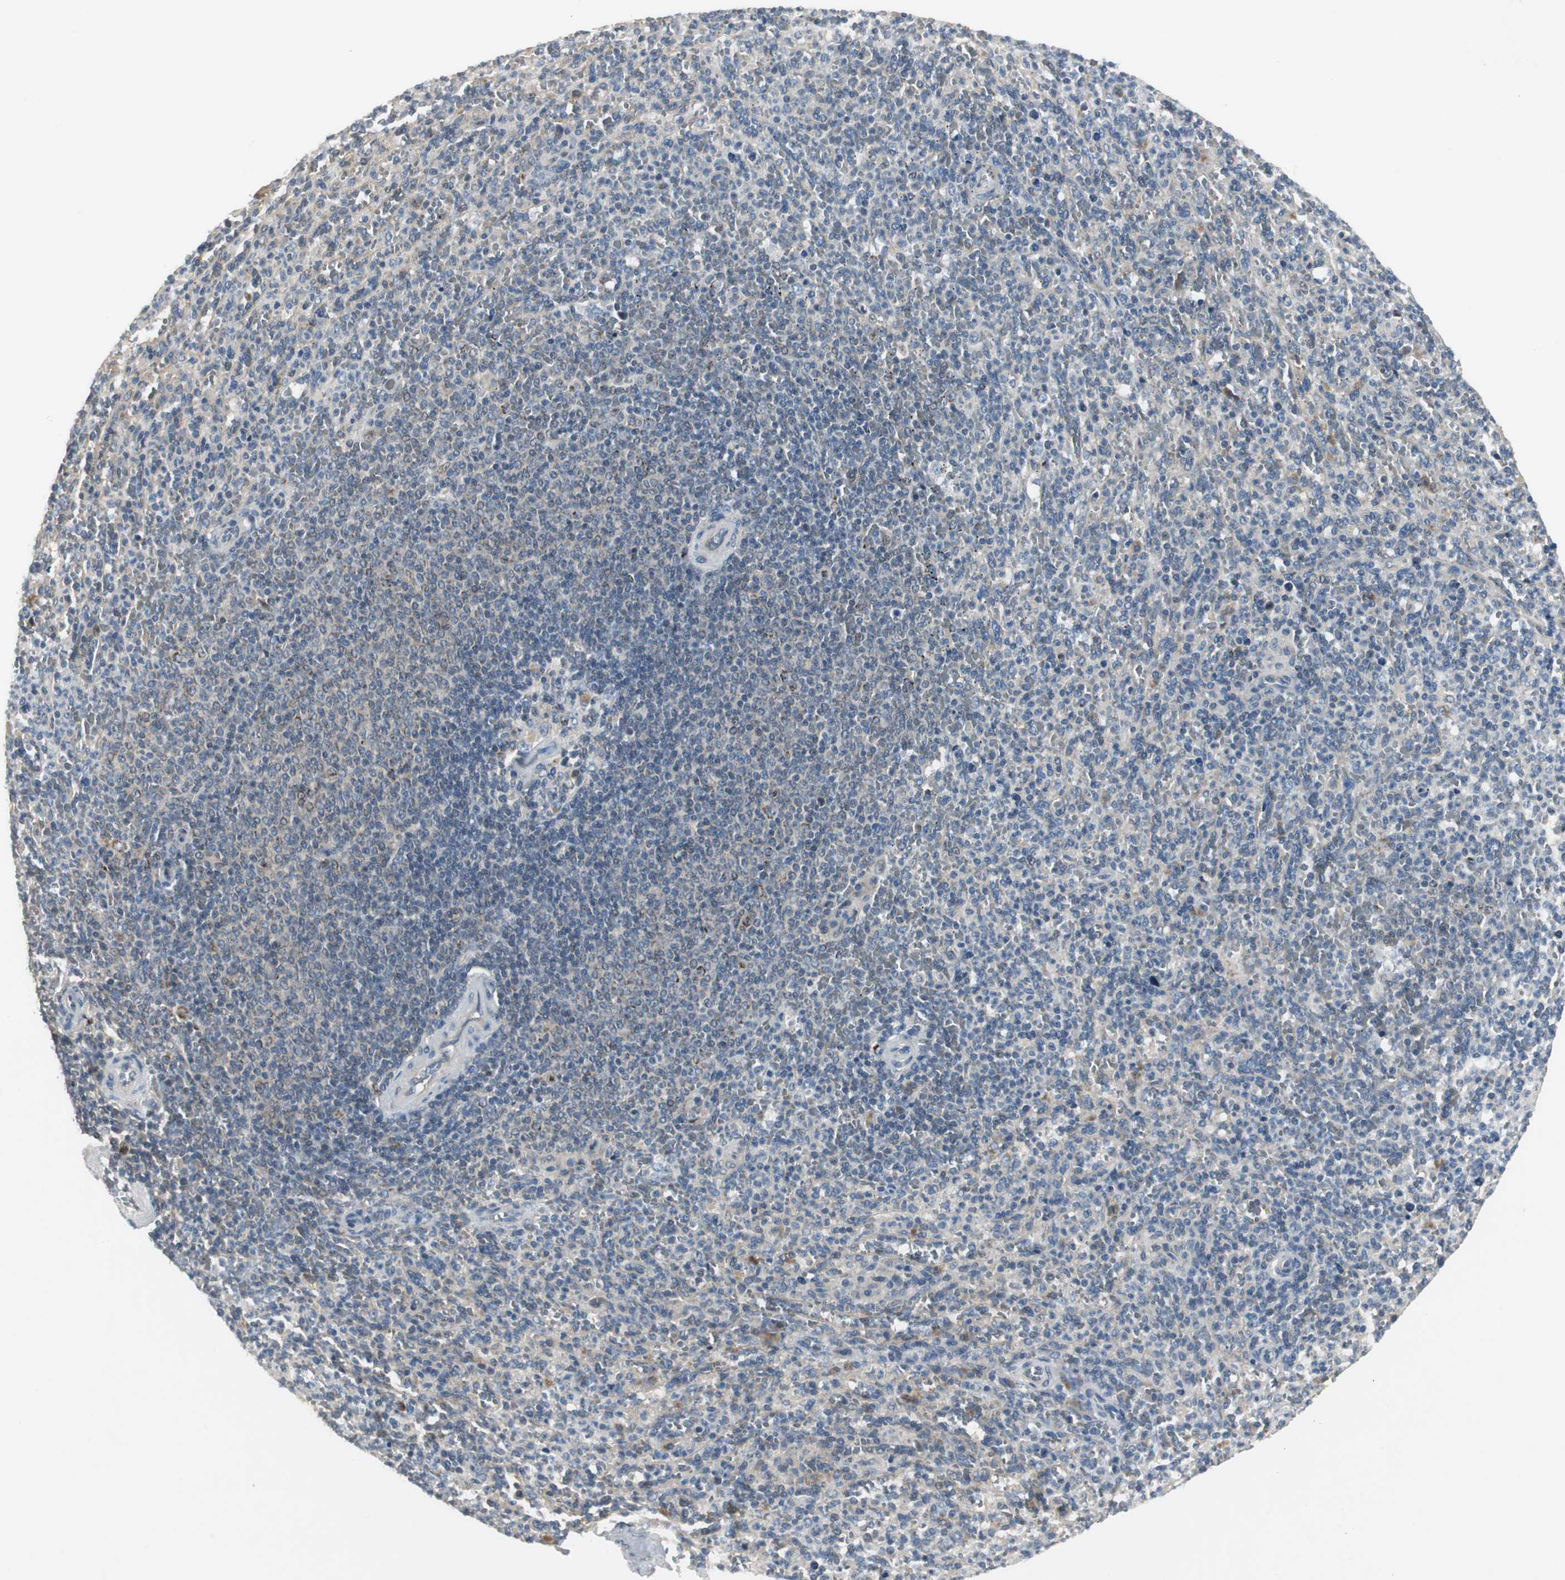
{"staining": {"intensity": "negative", "quantity": "none", "location": "none"}, "tissue": "spleen", "cell_type": "Cells in red pulp", "image_type": "normal", "snomed": [{"axis": "morphology", "description": "Normal tissue, NOS"}, {"axis": "topography", "description": "Spleen"}], "caption": "This image is of normal spleen stained with immunohistochemistry (IHC) to label a protein in brown with the nuclei are counter-stained blue. There is no expression in cells in red pulp. (Brightfield microscopy of DAB immunohistochemistry at high magnification).", "gene": "MYT1", "patient": {"sex": "male", "age": 36}}